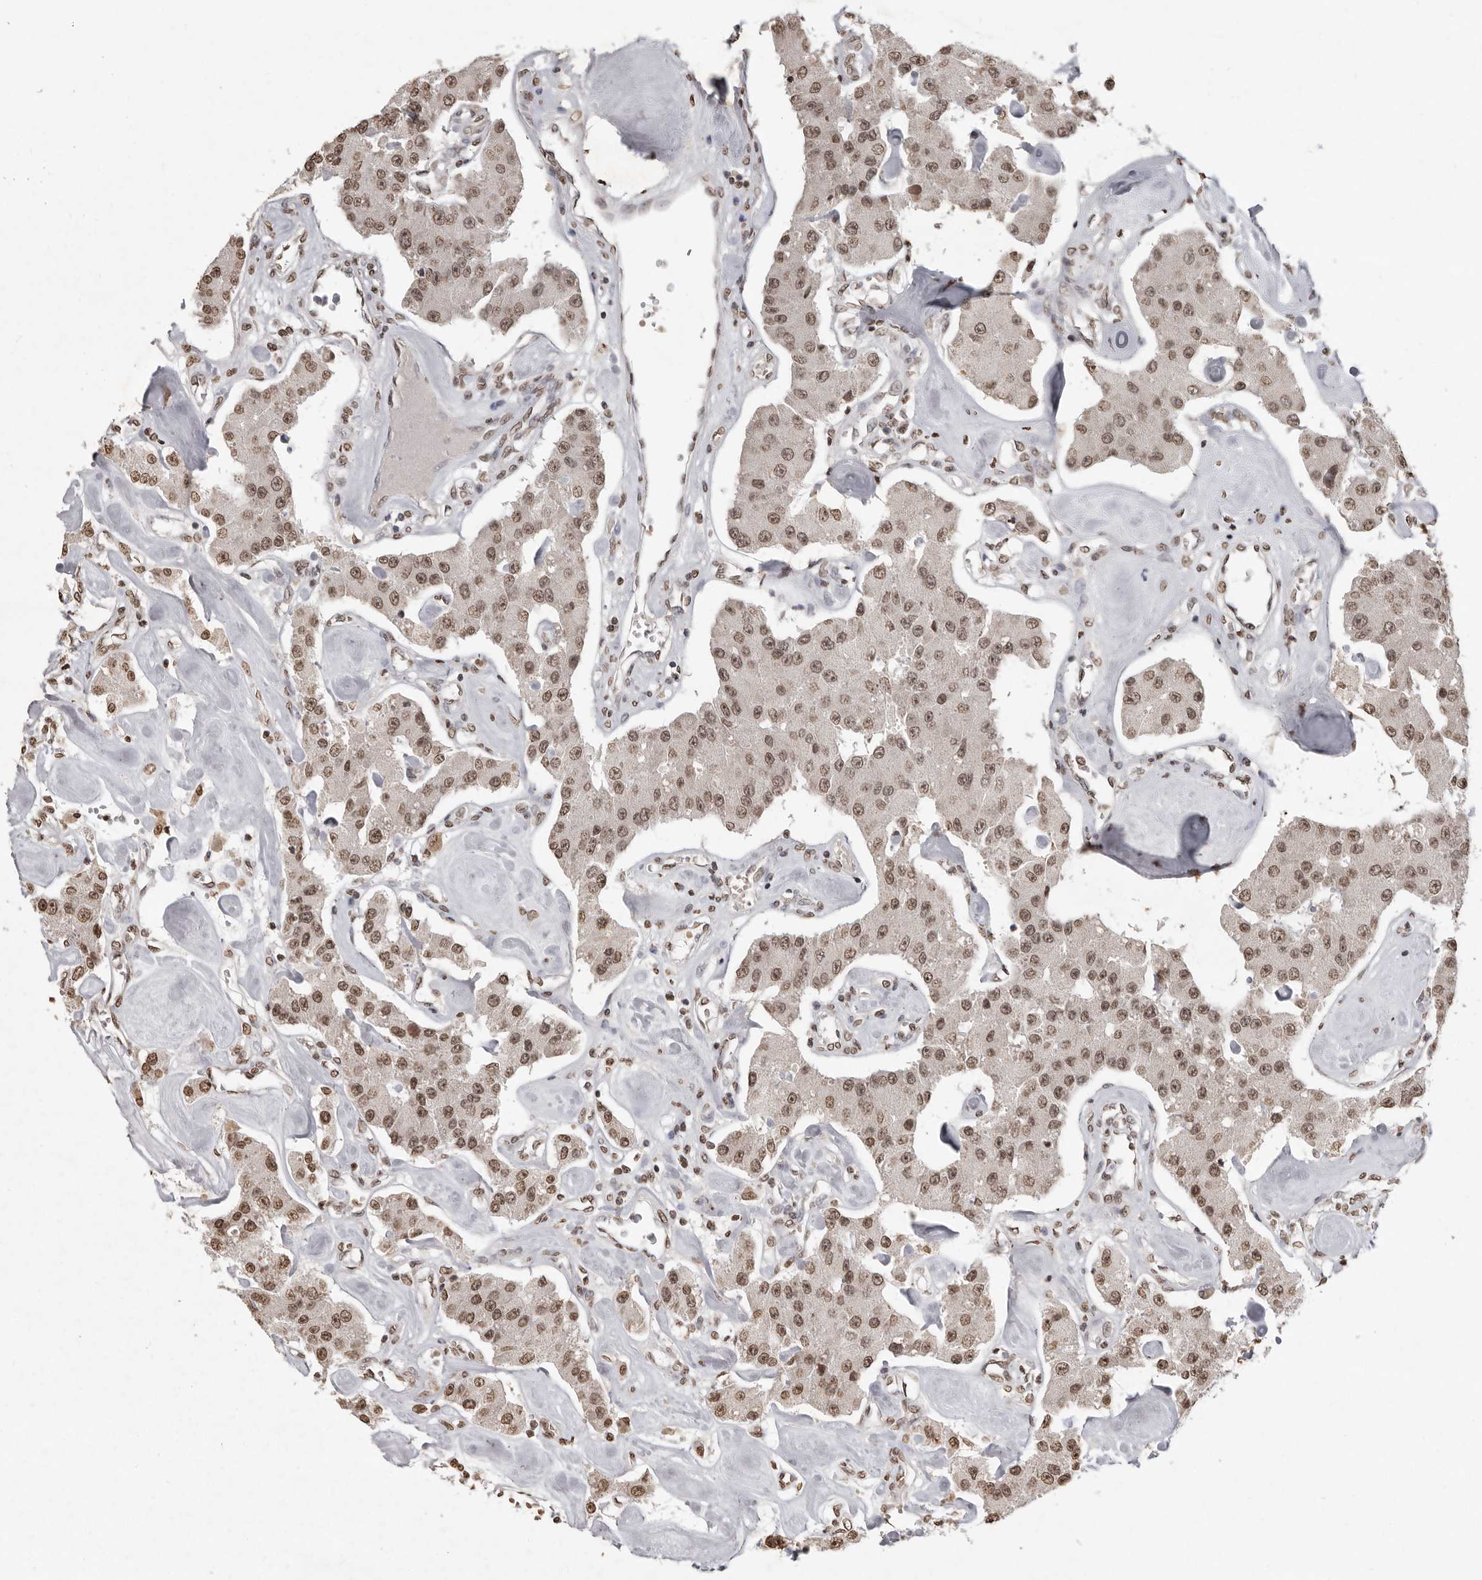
{"staining": {"intensity": "moderate", "quantity": ">75%", "location": "nuclear"}, "tissue": "carcinoid", "cell_type": "Tumor cells", "image_type": "cancer", "snomed": [{"axis": "morphology", "description": "Carcinoid, malignant, NOS"}, {"axis": "topography", "description": "Pancreas"}], "caption": "DAB immunohistochemical staining of human malignant carcinoid exhibits moderate nuclear protein positivity in about >75% of tumor cells. The staining is performed using DAB brown chromogen to label protein expression. The nuclei are counter-stained blue using hematoxylin.", "gene": "WDR45", "patient": {"sex": "male", "age": 41}}